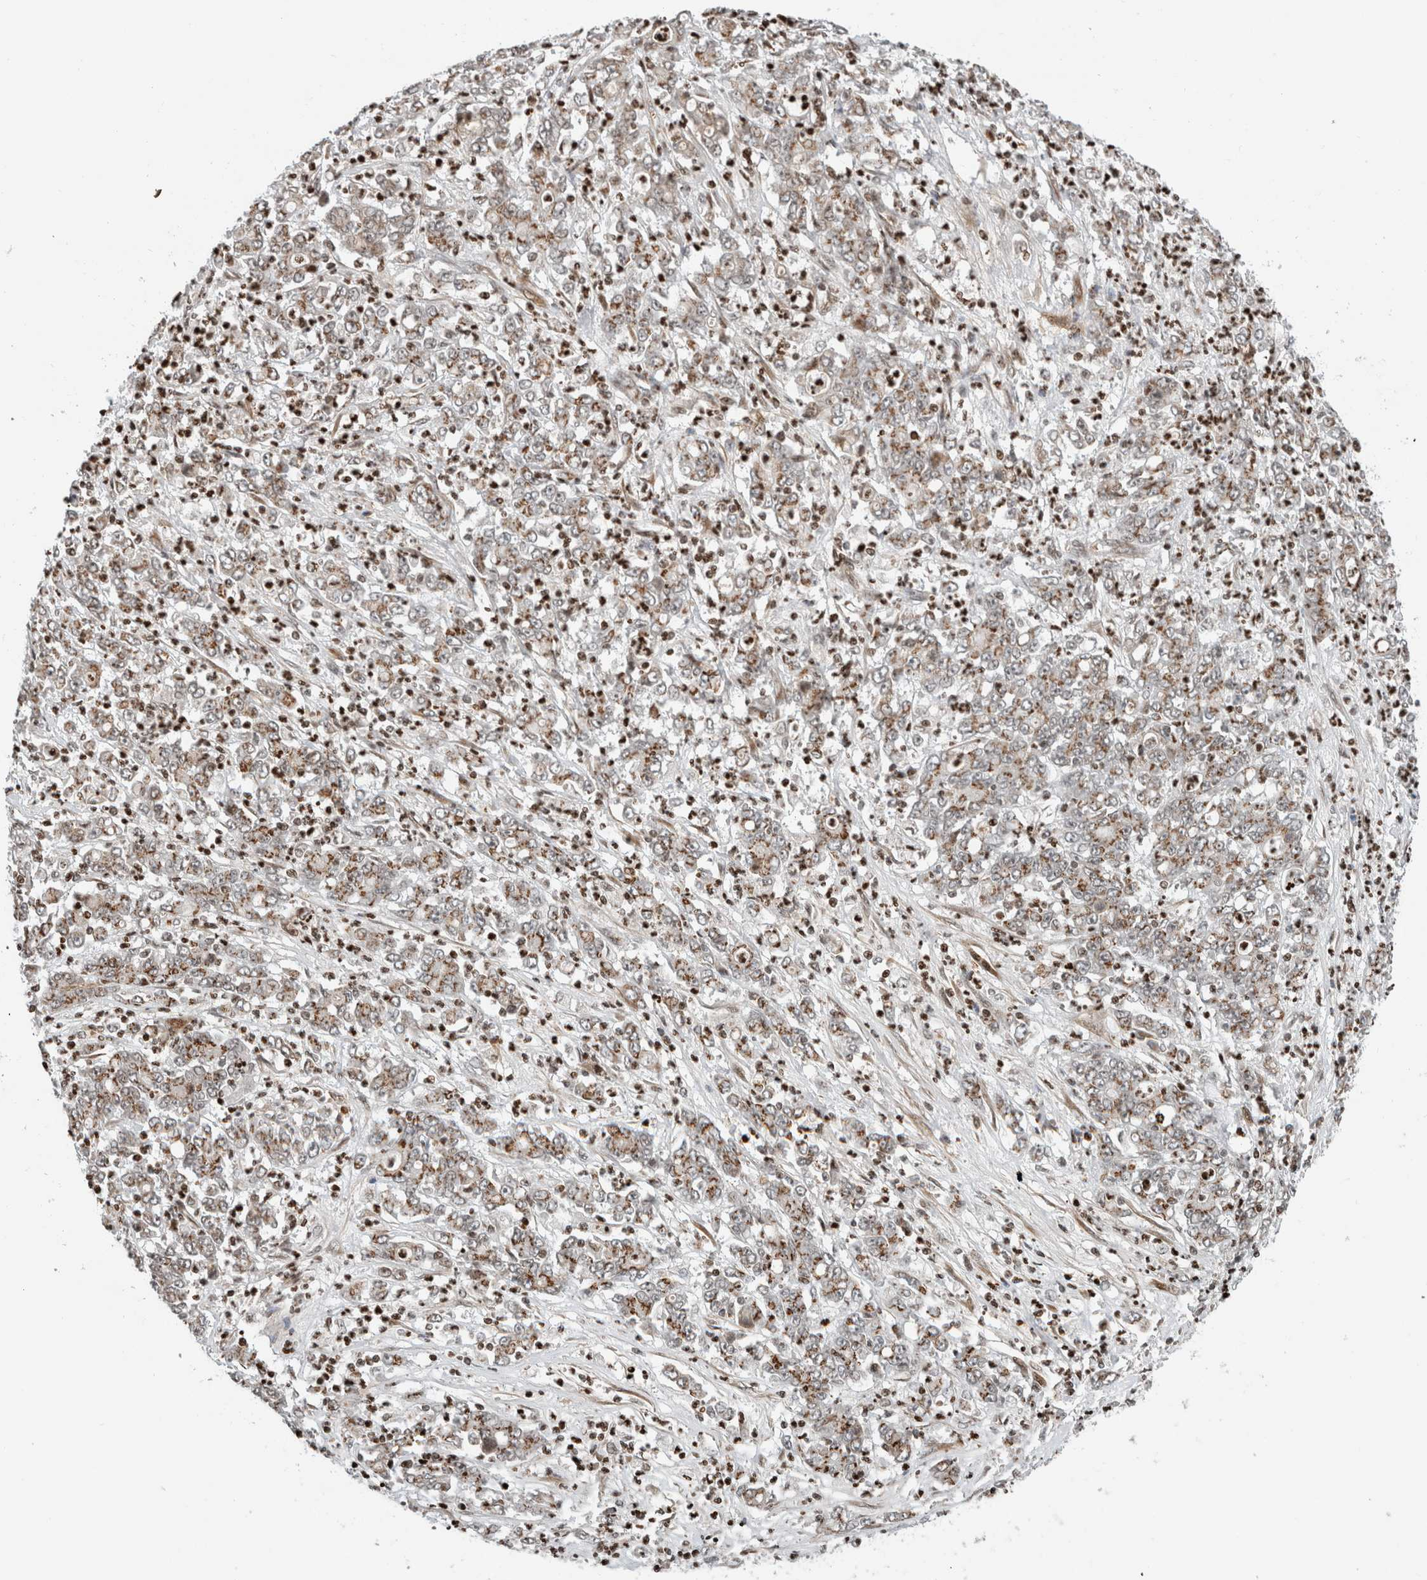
{"staining": {"intensity": "moderate", "quantity": "25%-75%", "location": "cytoplasmic/membranous,nuclear"}, "tissue": "stomach cancer", "cell_type": "Tumor cells", "image_type": "cancer", "snomed": [{"axis": "morphology", "description": "Adenocarcinoma, NOS"}, {"axis": "topography", "description": "Stomach, lower"}], "caption": "Protein staining reveals moderate cytoplasmic/membranous and nuclear expression in approximately 25%-75% of tumor cells in stomach cancer. (DAB IHC, brown staining for protein, blue staining for nuclei).", "gene": "GINS4", "patient": {"sex": "female", "age": 71}}